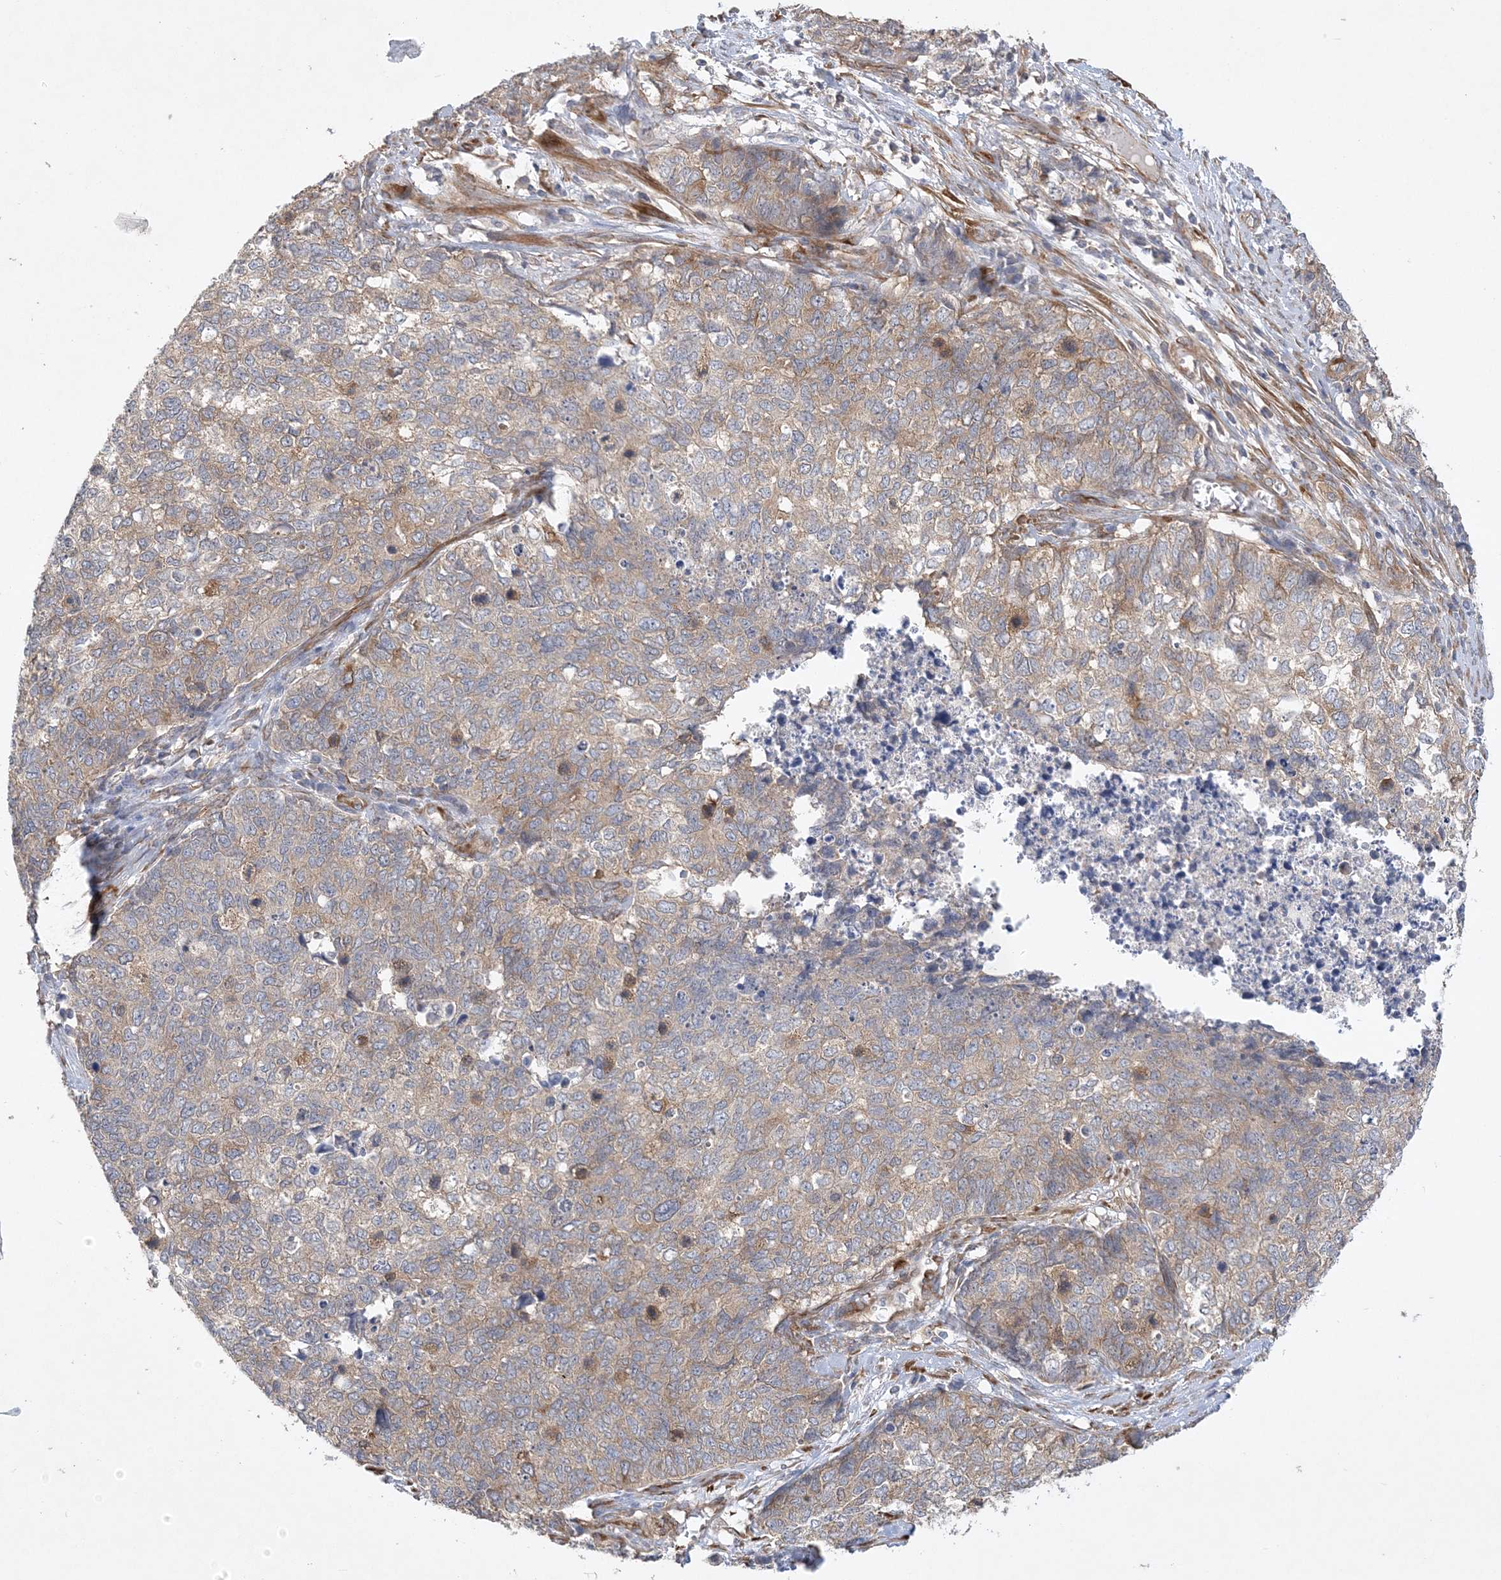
{"staining": {"intensity": "weak", "quantity": ">75%", "location": "cytoplasmic/membranous"}, "tissue": "cervical cancer", "cell_type": "Tumor cells", "image_type": "cancer", "snomed": [{"axis": "morphology", "description": "Squamous cell carcinoma, NOS"}, {"axis": "topography", "description": "Cervix"}], "caption": "Immunohistochemistry (IHC) (DAB (3,3'-diaminobenzidine)) staining of cervical squamous cell carcinoma exhibits weak cytoplasmic/membranous protein staining in approximately >75% of tumor cells.", "gene": "MAP4K5", "patient": {"sex": "female", "age": 63}}